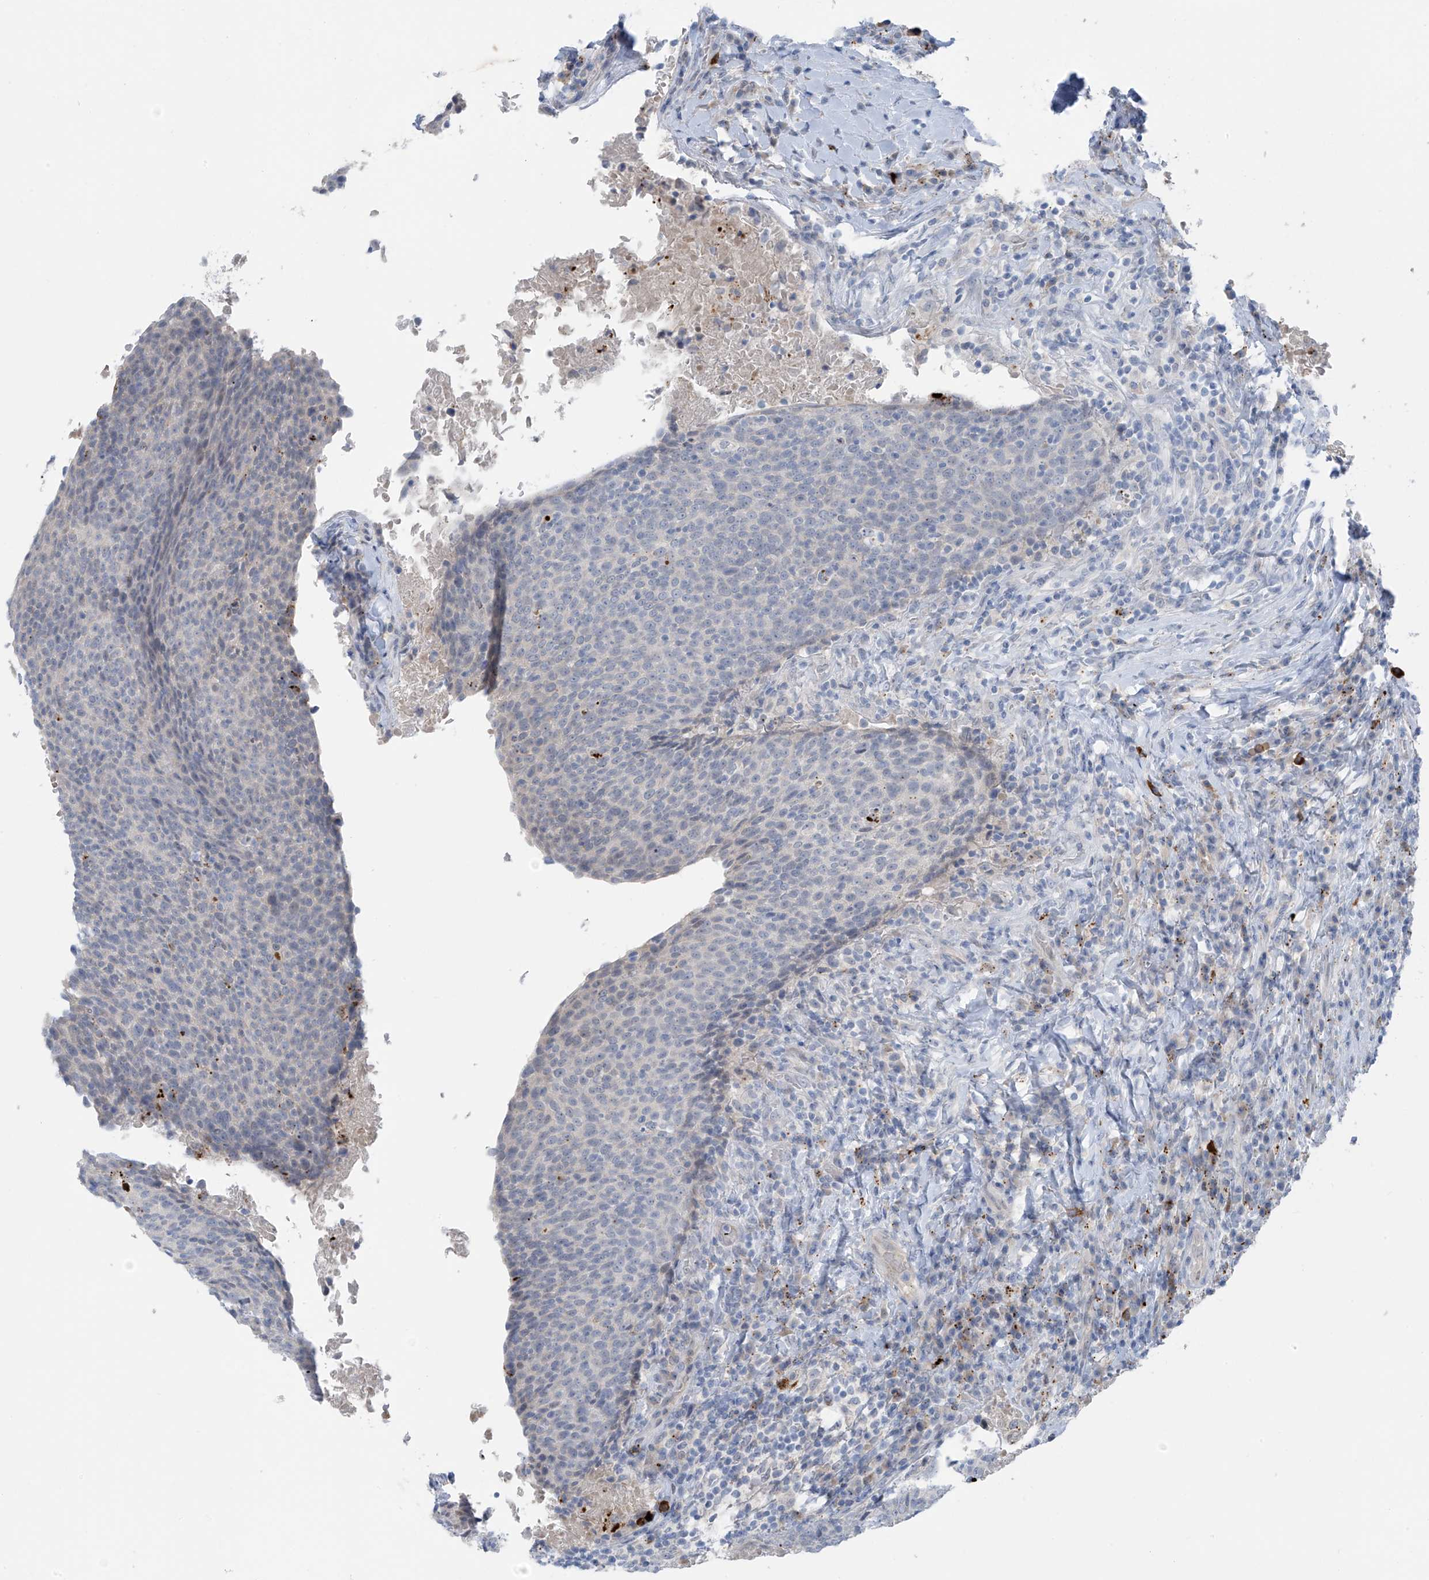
{"staining": {"intensity": "negative", "quantity": "none", "location": "none"}, "tissue": "head and neck cancer", "cell_type": "Tumor cells", "image_type": "cancer", "snomed": [{"axis": "morphology", "description": "Squamous cell carcinoma, NOS"}, {"axis": "morphology", "description": "Squamous cell carcinoma, metastatic, NOS"}, {"axis": "topography", "description": "Lymph node"}, {"axis": "topography", "description": "Head-Neck"}], "caption": "A photomicrograph of human head and neck cancer is negative for staining in tumor cells. Brightfield microscopy of immunohistochemistry (IHC) stained with DAB (brown) and hematoxylin (blue), captured at high magnification.", "gene": "ZNF793", "patient": {"sex": "male", "age": 62}}